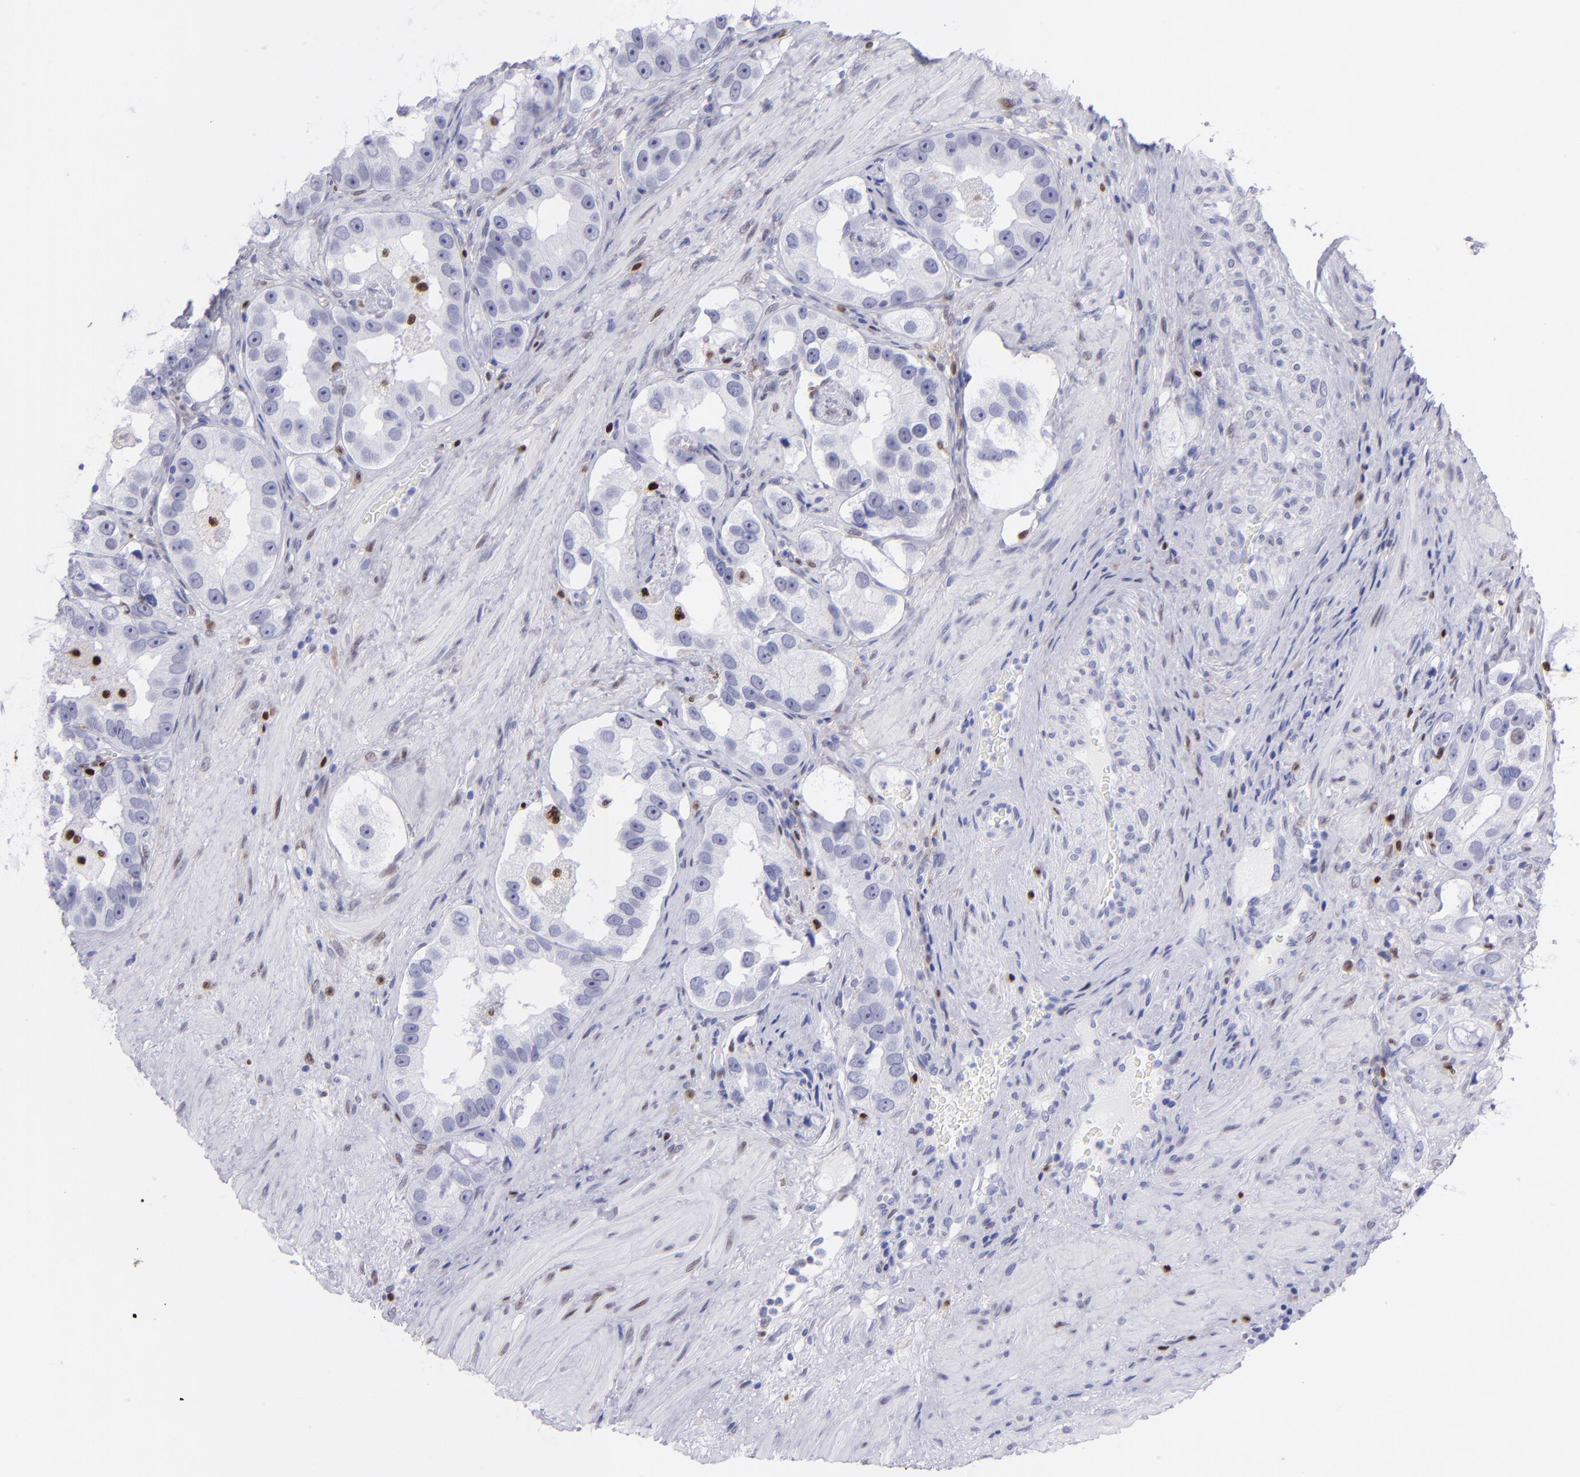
{"staining": {"intensity": "negative", "quantity": "none", "location": "none"}, "tissue": "prostate cancer", "cell_type": "Tumor cells", "image_type": "cancer", "snomed": [{"axis": "morphology", "description": "Adenocarcinoma, High grade"}, {"axis": "topography", "description": "Prostate"}], "caption": "There is no significant expression in tumor cells of prostate cancer (adenocarcinoma (high-grade)).", "gene": "MITF", "patient": {"sex": "male", "age": 63}}